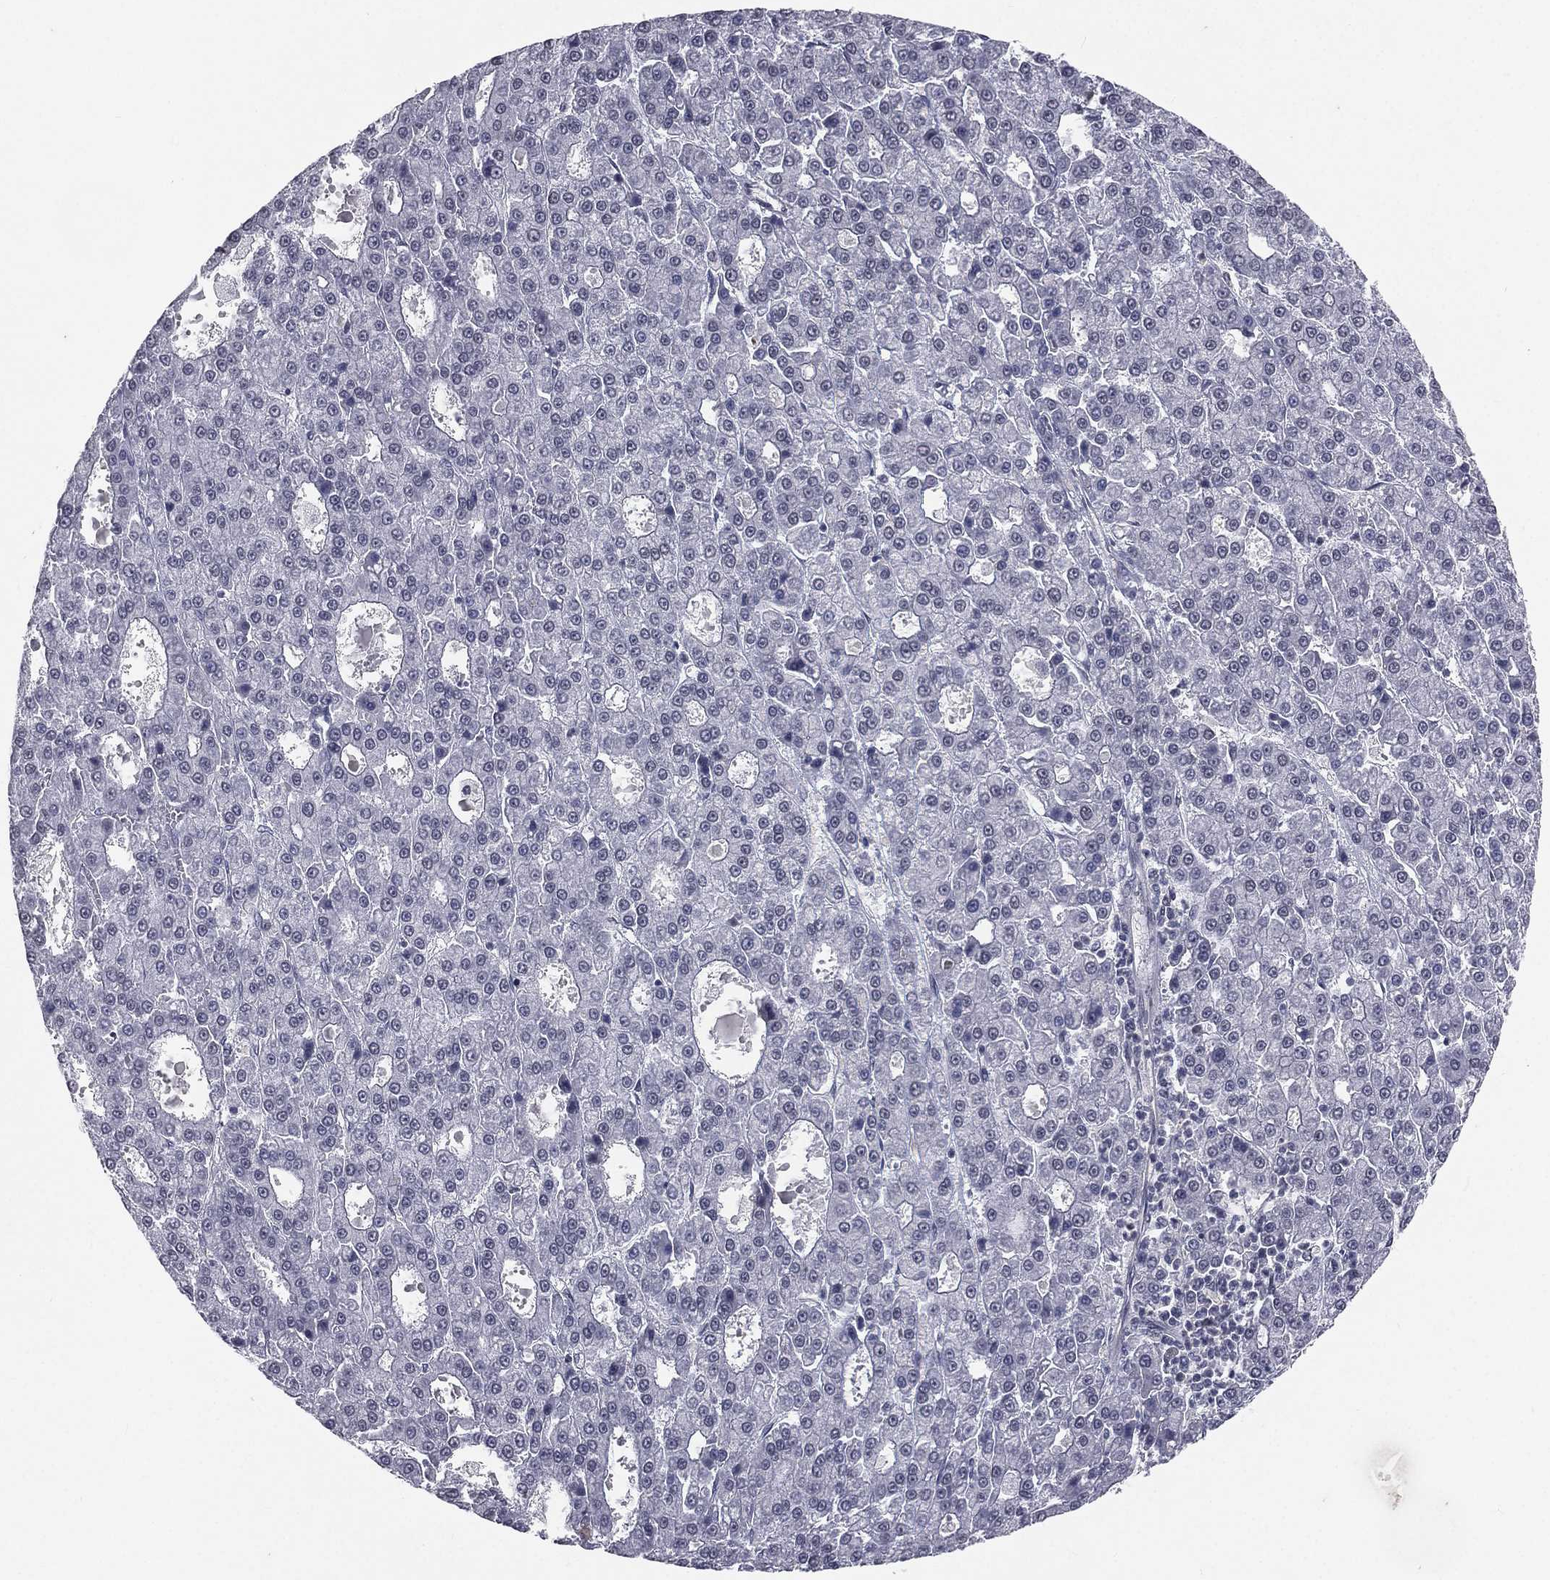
{"staining": {"intensity": "negative", "quantity": "none", "location": "none"}, "tissue": "liver cancer", "cell_type": "Tumor cells", "image_type": "cancer", "snomed": [{"axis": "morphology", "description": "Carcinoma, Hepatocellular, NOS"}, {"axis": "topography", "description": "Liver"}], "caption": "This is an IHC image of liver cancer (hepatocellular carcinoma). There is no expression in tumor cells.", "gene": "MORC2", "patient": {"sex": "male", "age": 70}}